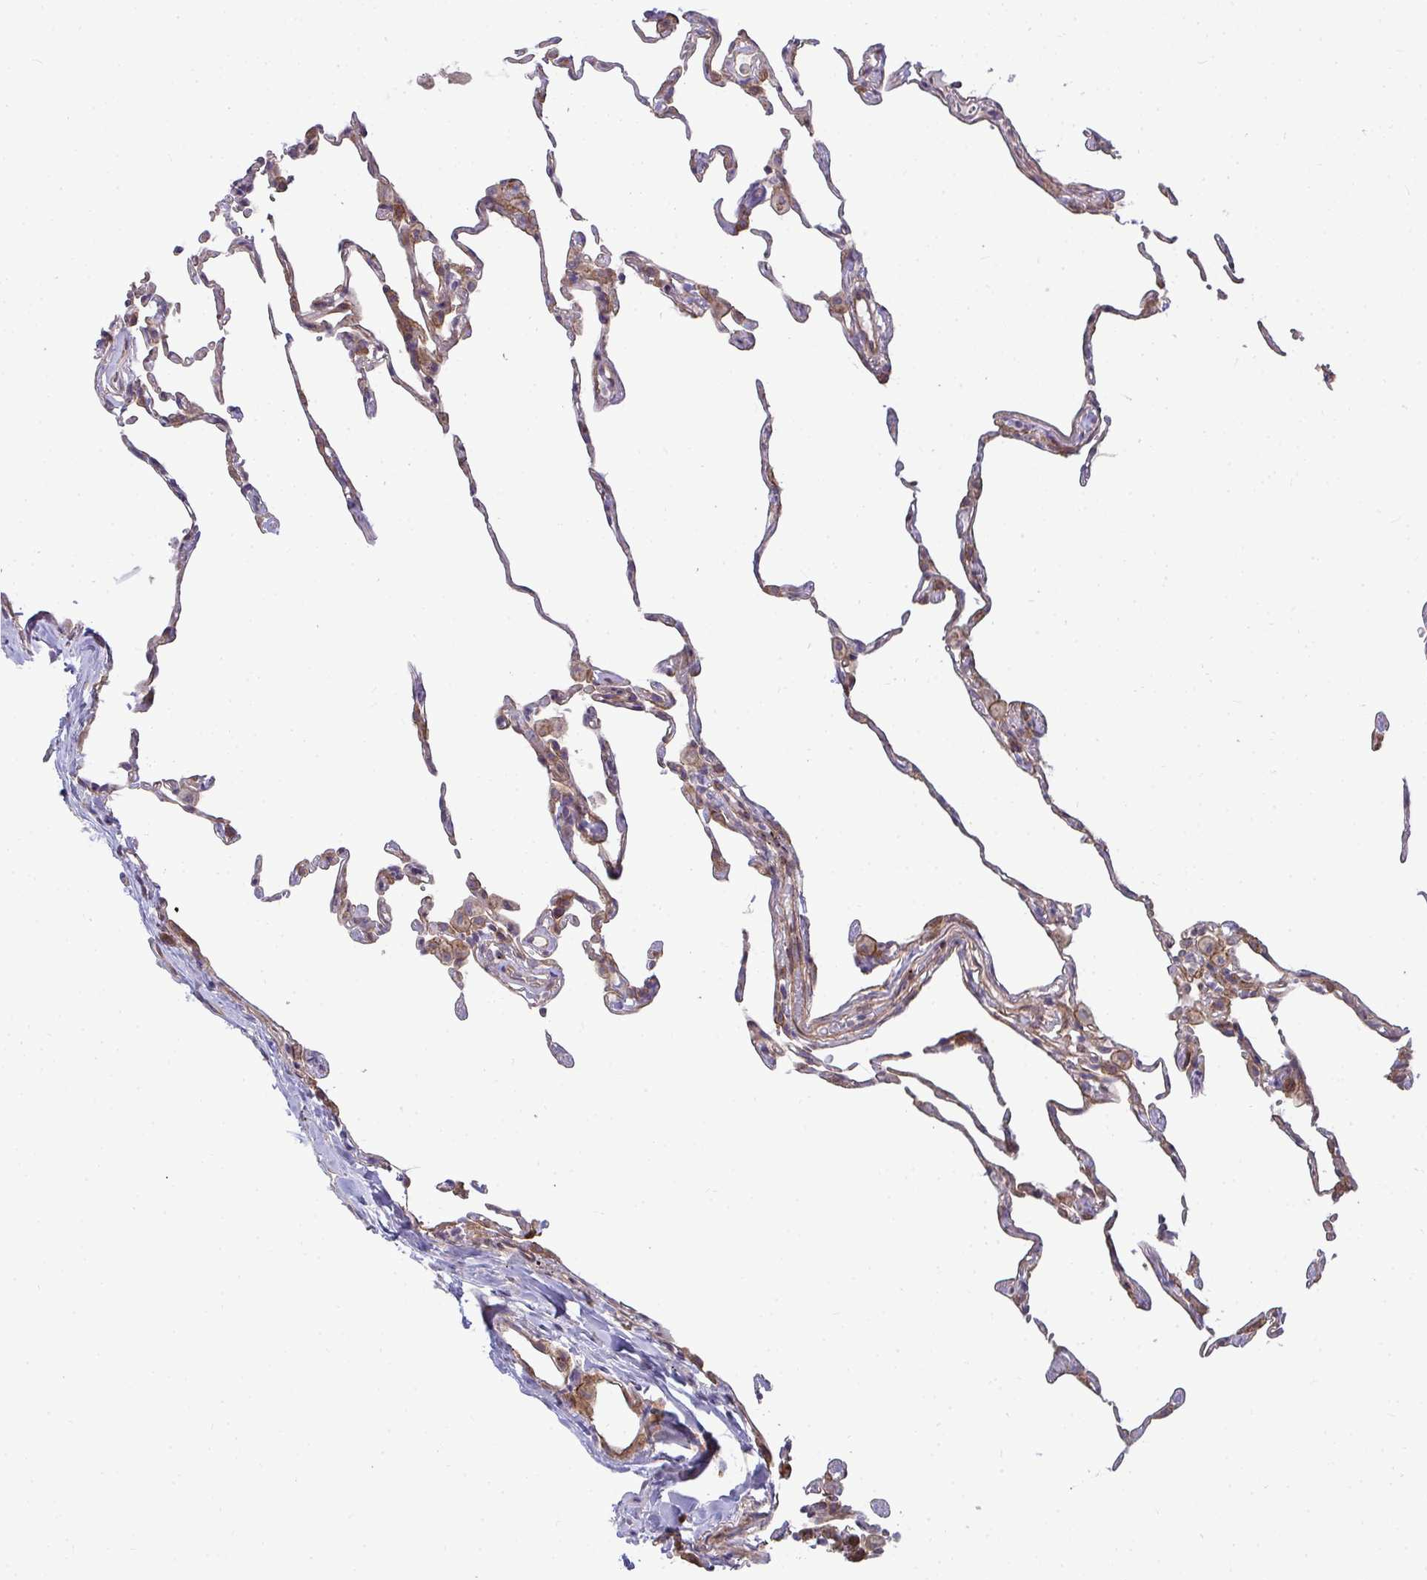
{"staining": {"intensity": "moderate", "quantity": "25%-75%", "location": "cytoplasmic/membranous"}, "tissue": "lung", "cell_type": "Alveolar cells", "image_type": "normal", "snomed": [{"axis": "morphology", "description": "Normal tissue, NOS"}, {"axis": "topography", "description": "Lung"}], "caption": "An image of lung stained for a protein reveals moderate cytoplasmic/membranous brown staining in alveolar cells.", "gene": "SH2D1B", "patient": {"sex": "female", "age": 57}}